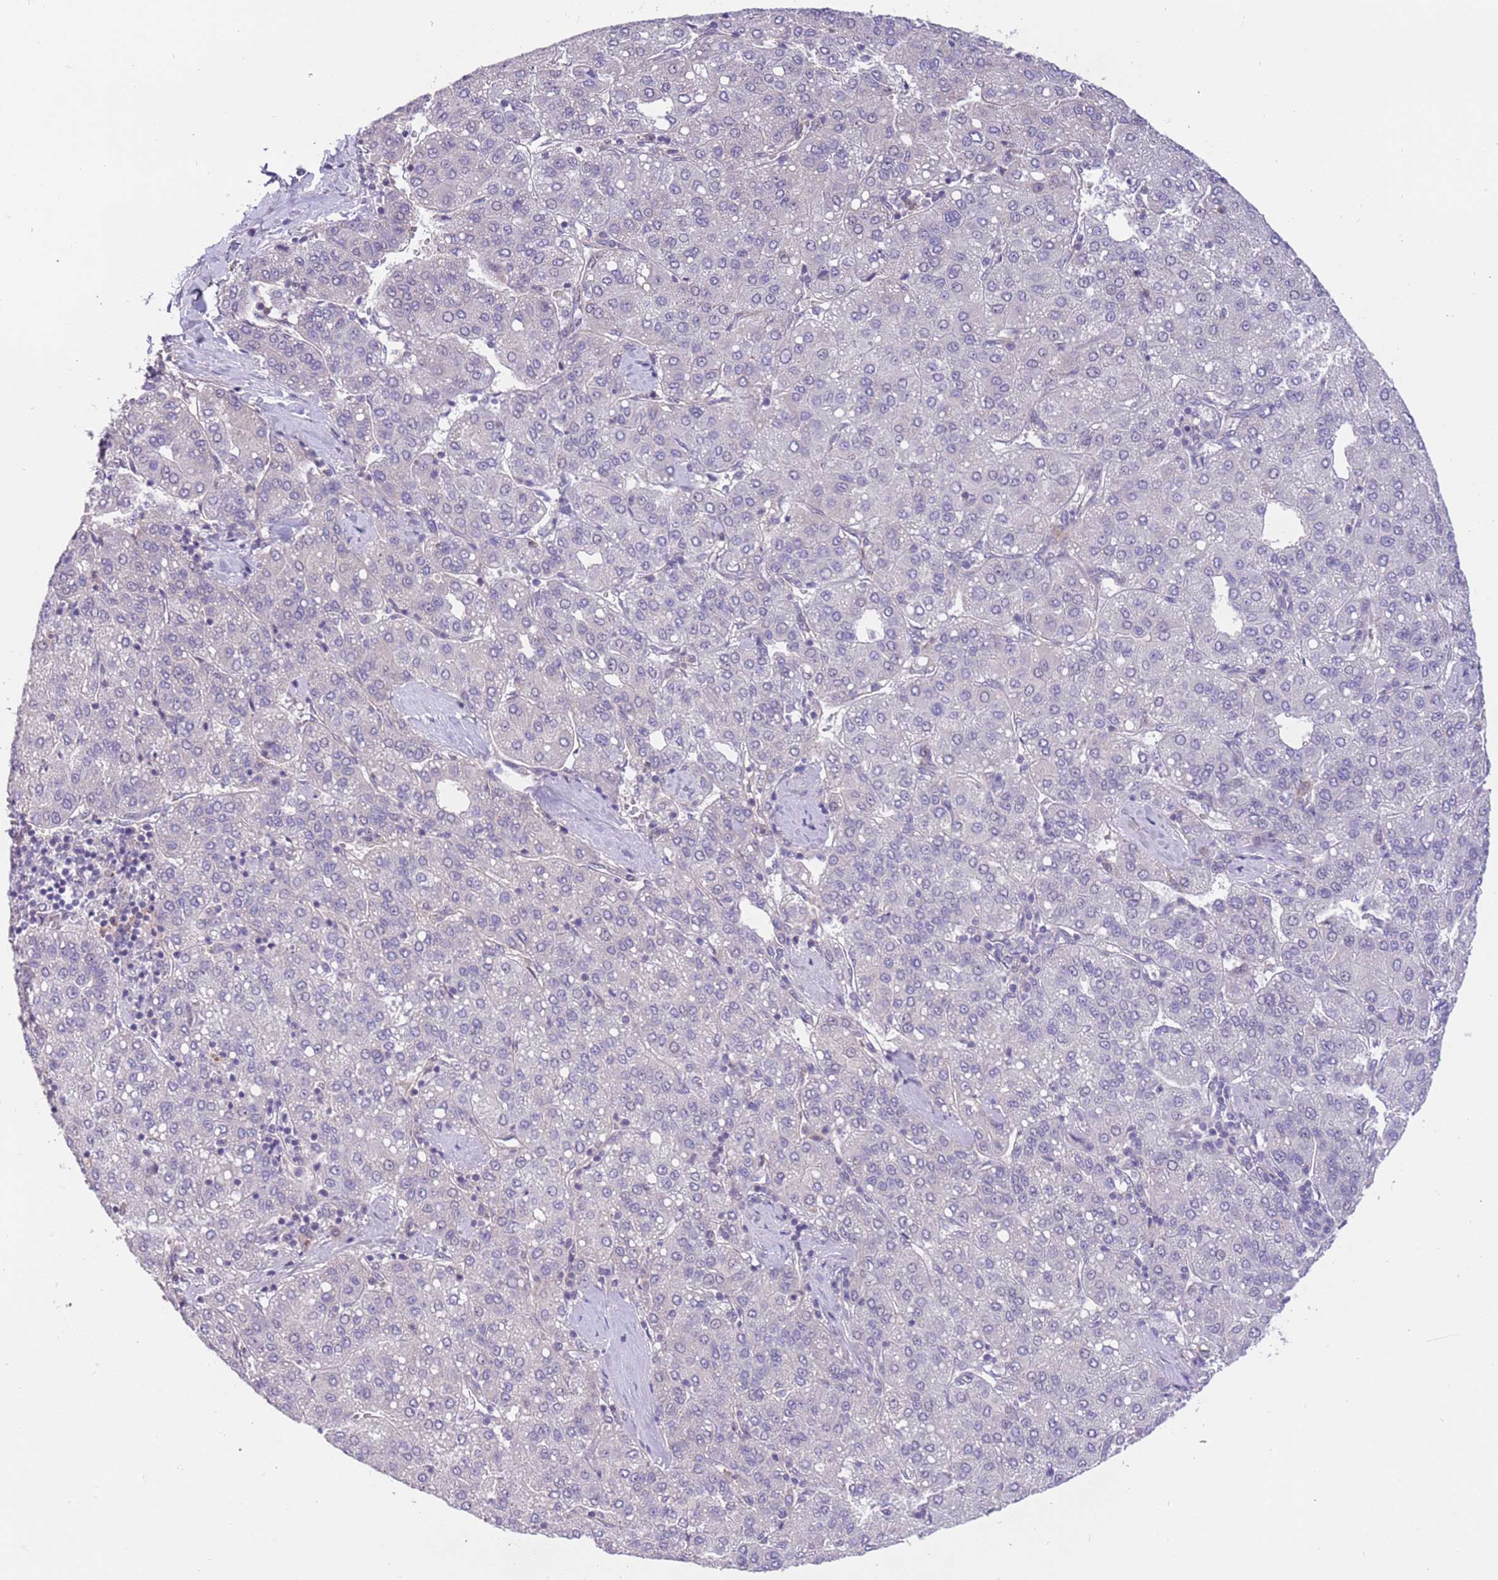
{"staining": {"intensity": "negative", "quantity": "none", "location": "none"}, "tissue": "liver cancer", "cell_type": "Tumor cells", "image_type": "cancer", "snomed": [{"axis": "morphology", "description": "Carcinoma, Hepatocellular, NOS"}, {"axis": "topography", "description": "Liver"}], "caption": "Photomicrograph shows no protein expression in tumor cells of hepatocellular carcinoma (liver) tissue.", "gene": "MAGEF1", "patient": {"sex": "male", "age": 65}}